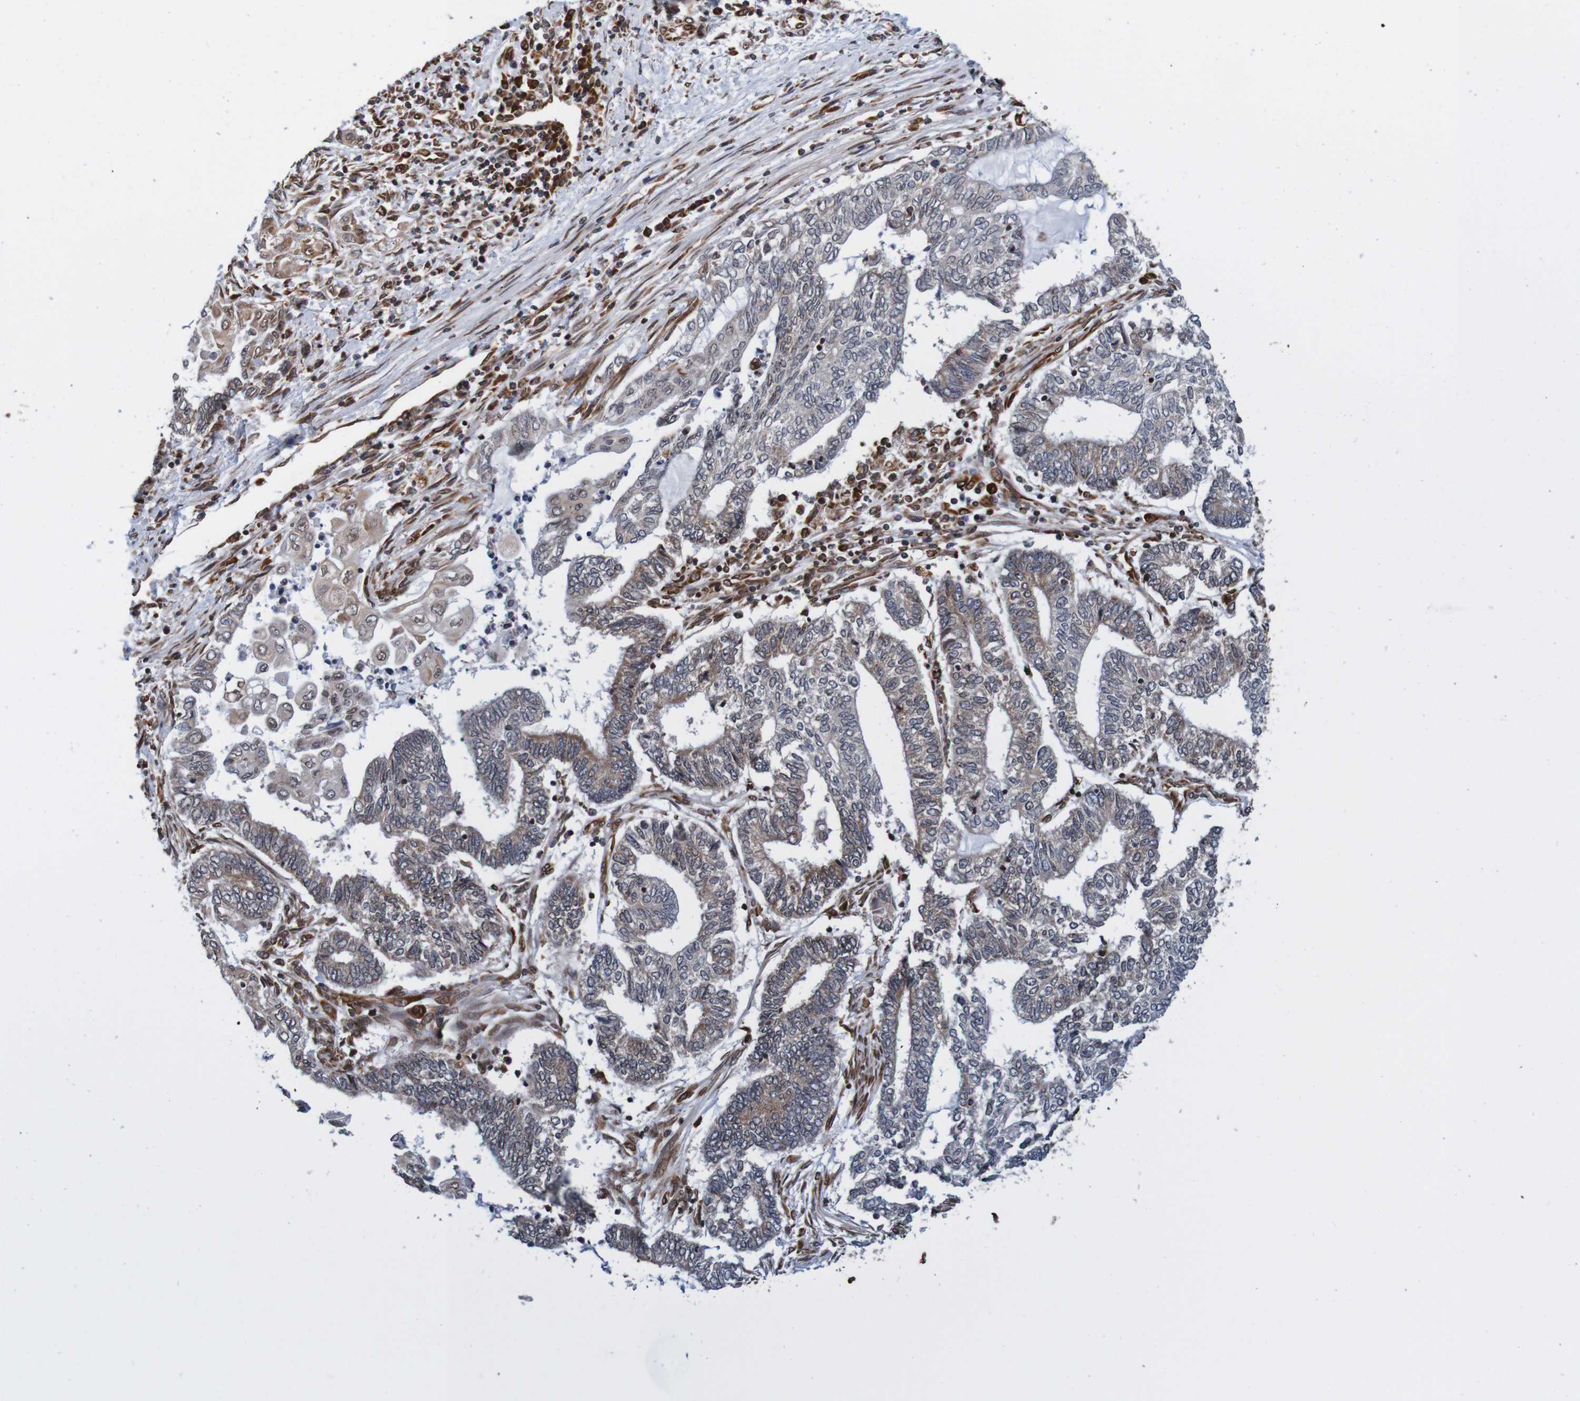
{"staining": {"intensity": "moderate", "quantity": "25%-75%", "location": "cytoplasmic/membranous"}, "tissue": "endometrial cancer", "cell_type": "Tumor cells", "image_type": "cancer", "snomed": [{"axis": "morphology", "description": "Adenocarcinoma, NOS"}, {"axis": "topography", "description": "Uterus"}, {"axis": "topography", "description": "Endometrium"}], "caption": "Protein expression analysis of endometrial cancer (adenocarcinoma) shows moderate cytoplasmic/membranous expression in approximately 25%-75% of tumor cells. The protein is stained brown, and the nuclei are stained in blue (DAB (3,3'-diaminobenzidine) IHC with brightfield microscopy, high magnification).", "gene": "TMEM109", "patient": {"sex": "female", "age": 70}}